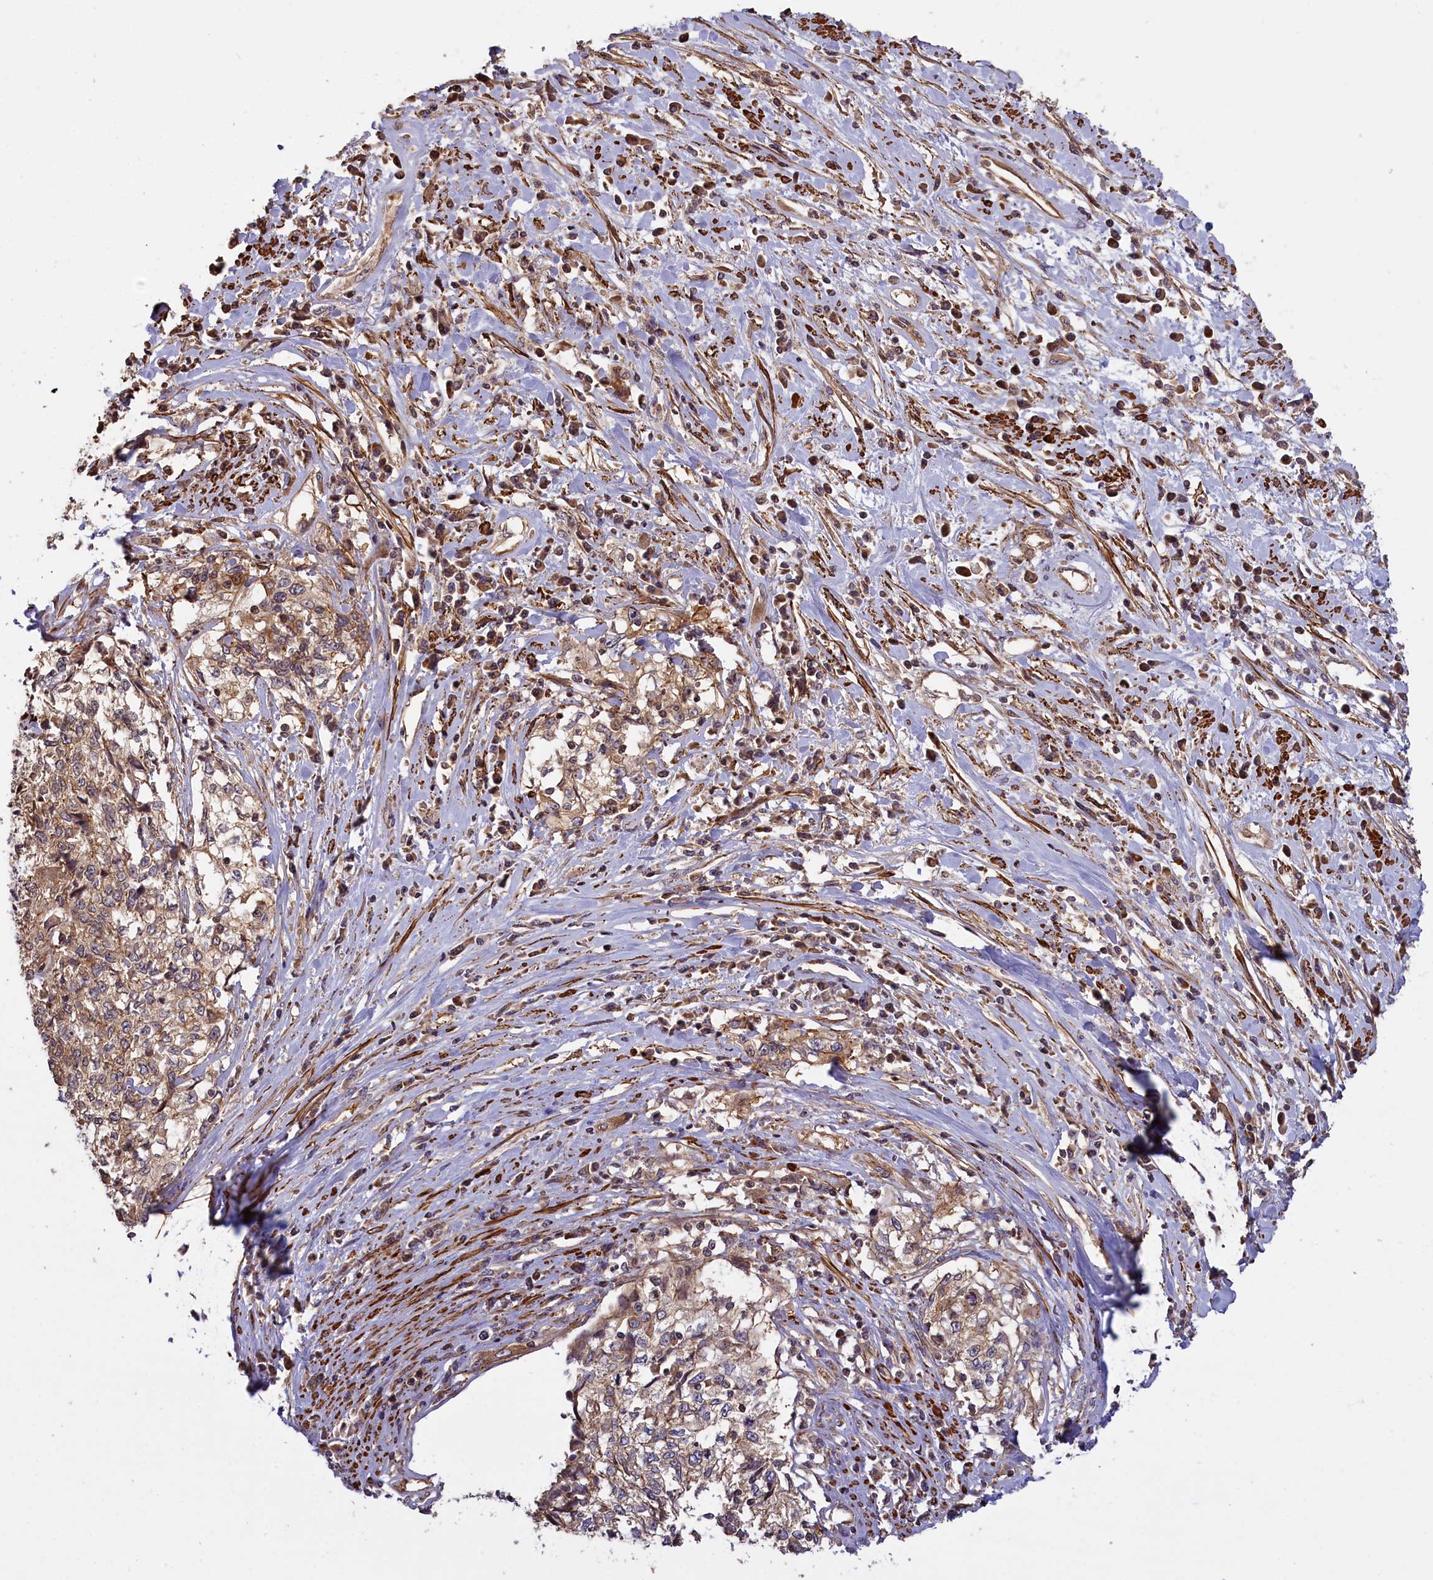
{"staining": {"intensity": "moderate", "quantity": ">75%", "location": "cytoplasmic/membranous"}, "tissue": "cervical cancer", "cell_type": "Tumor cells", "image_type": "cancer", "snomed": [{"axis": "morphology", "description": "Squamous cell carcinoma, NOS"}, {"axis": "topography", "description": "Cervix"}], "caption": "Immunohistochemical staining of cervical cancer (squamous cell carcinoma) demonstrates medium levels of moderate cytoplasmic/membranous expression in approximately >75% of tumor cells.", "gene": "FUZ", "patient": {"sex": "female", "age": 57}}